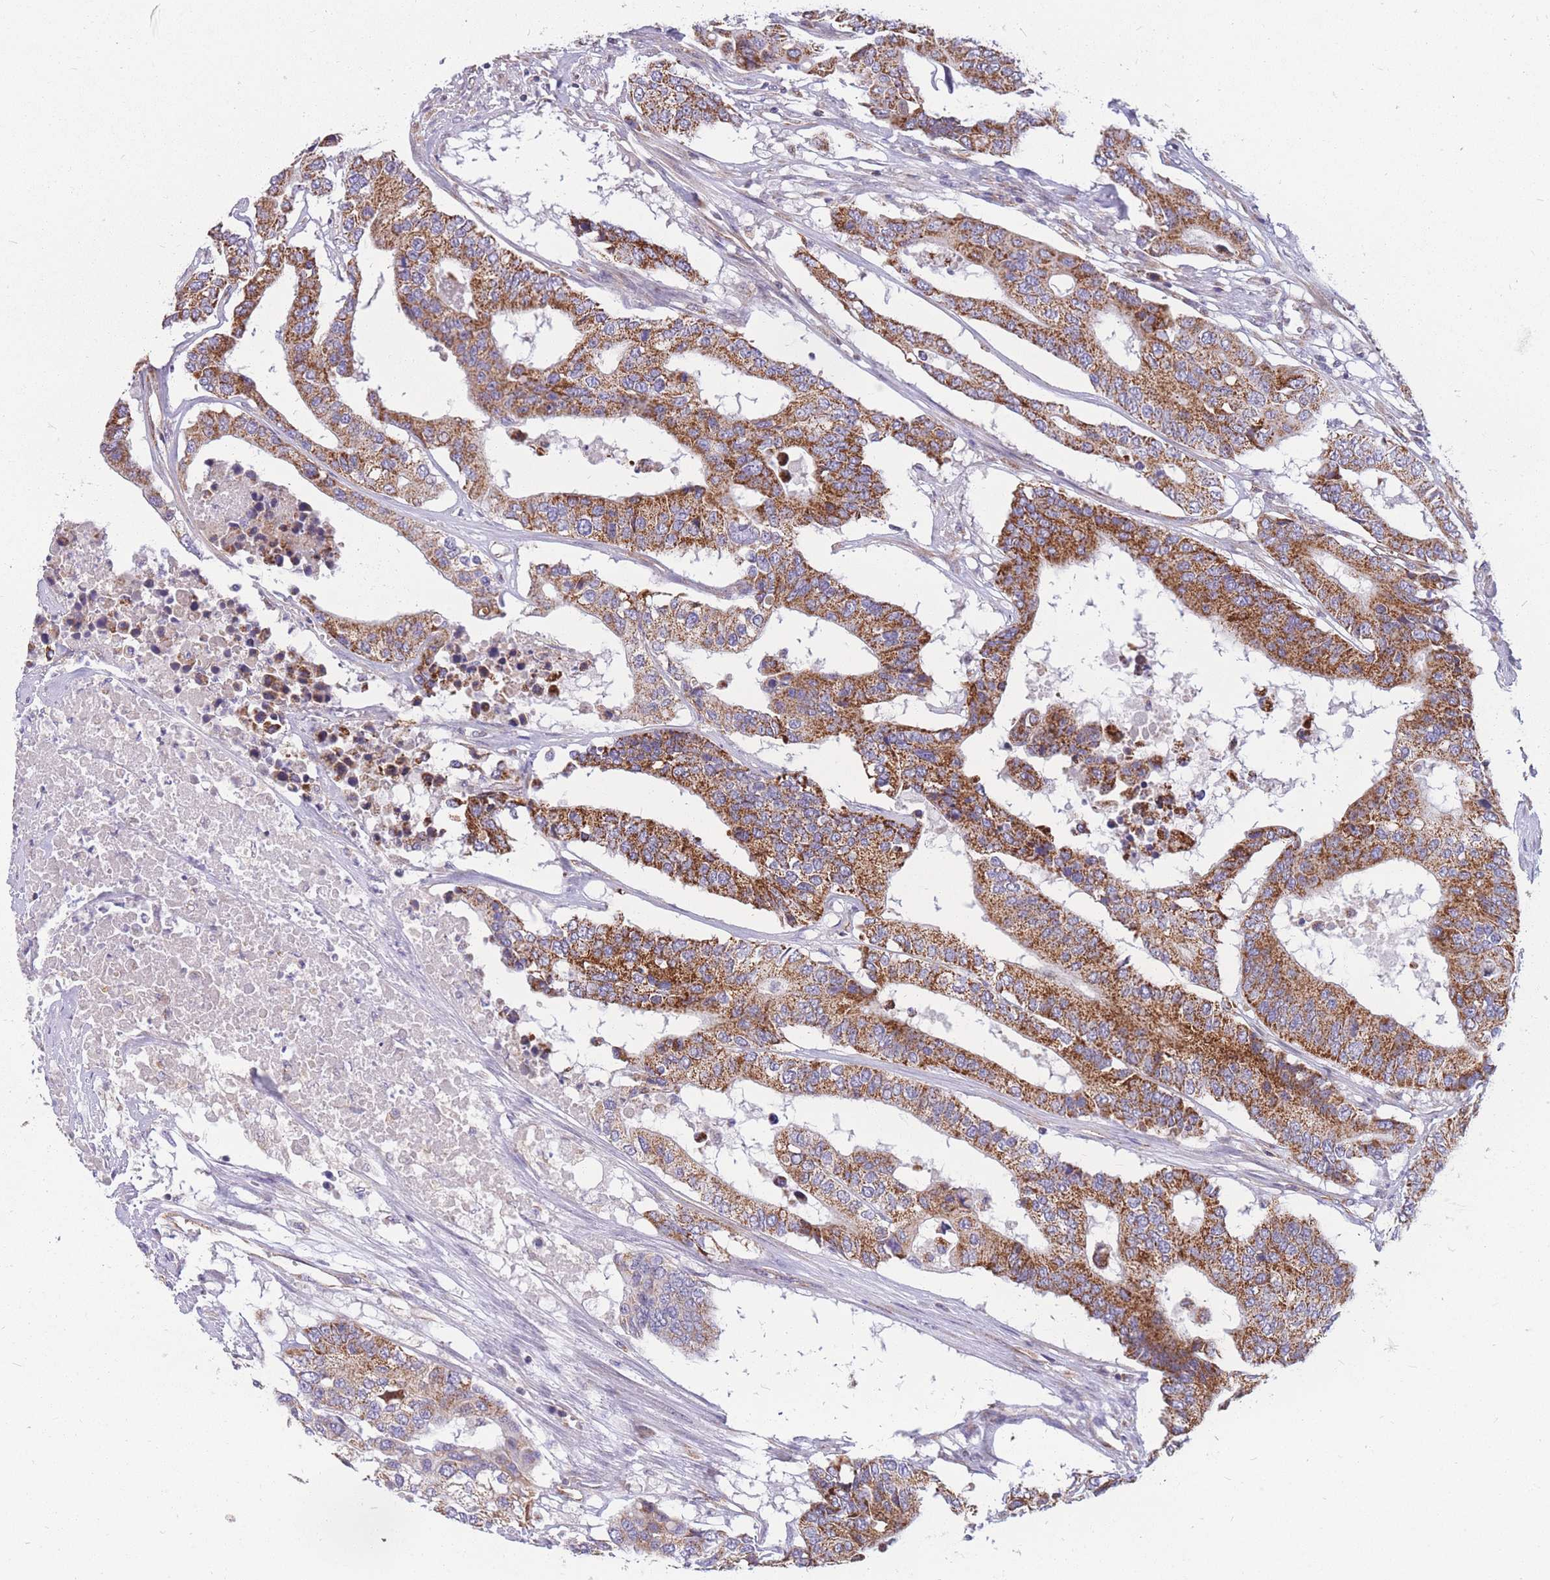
{"staining": {"intensity": "strong", "quantity": ">75%", "location": "cytoplasmic/membranous"}, "tissue": "colorectal cancer", "cell_type": "Tumor cells", "image_type": "cancer", "snomed": [{"axis": "morphology", "description": "Adenocarcinoma, NOS"}, {"axis": "topography", "description": "Colon"}], "caption": "This photomicrograph reveals immunohistochemistry staining of human colorectal cancer, with high strong cytoplasmic/membranous expression in about >75% of tumor cells.", "gene": "MRPS9", "patient": {"sex": "male", "age": 77}}